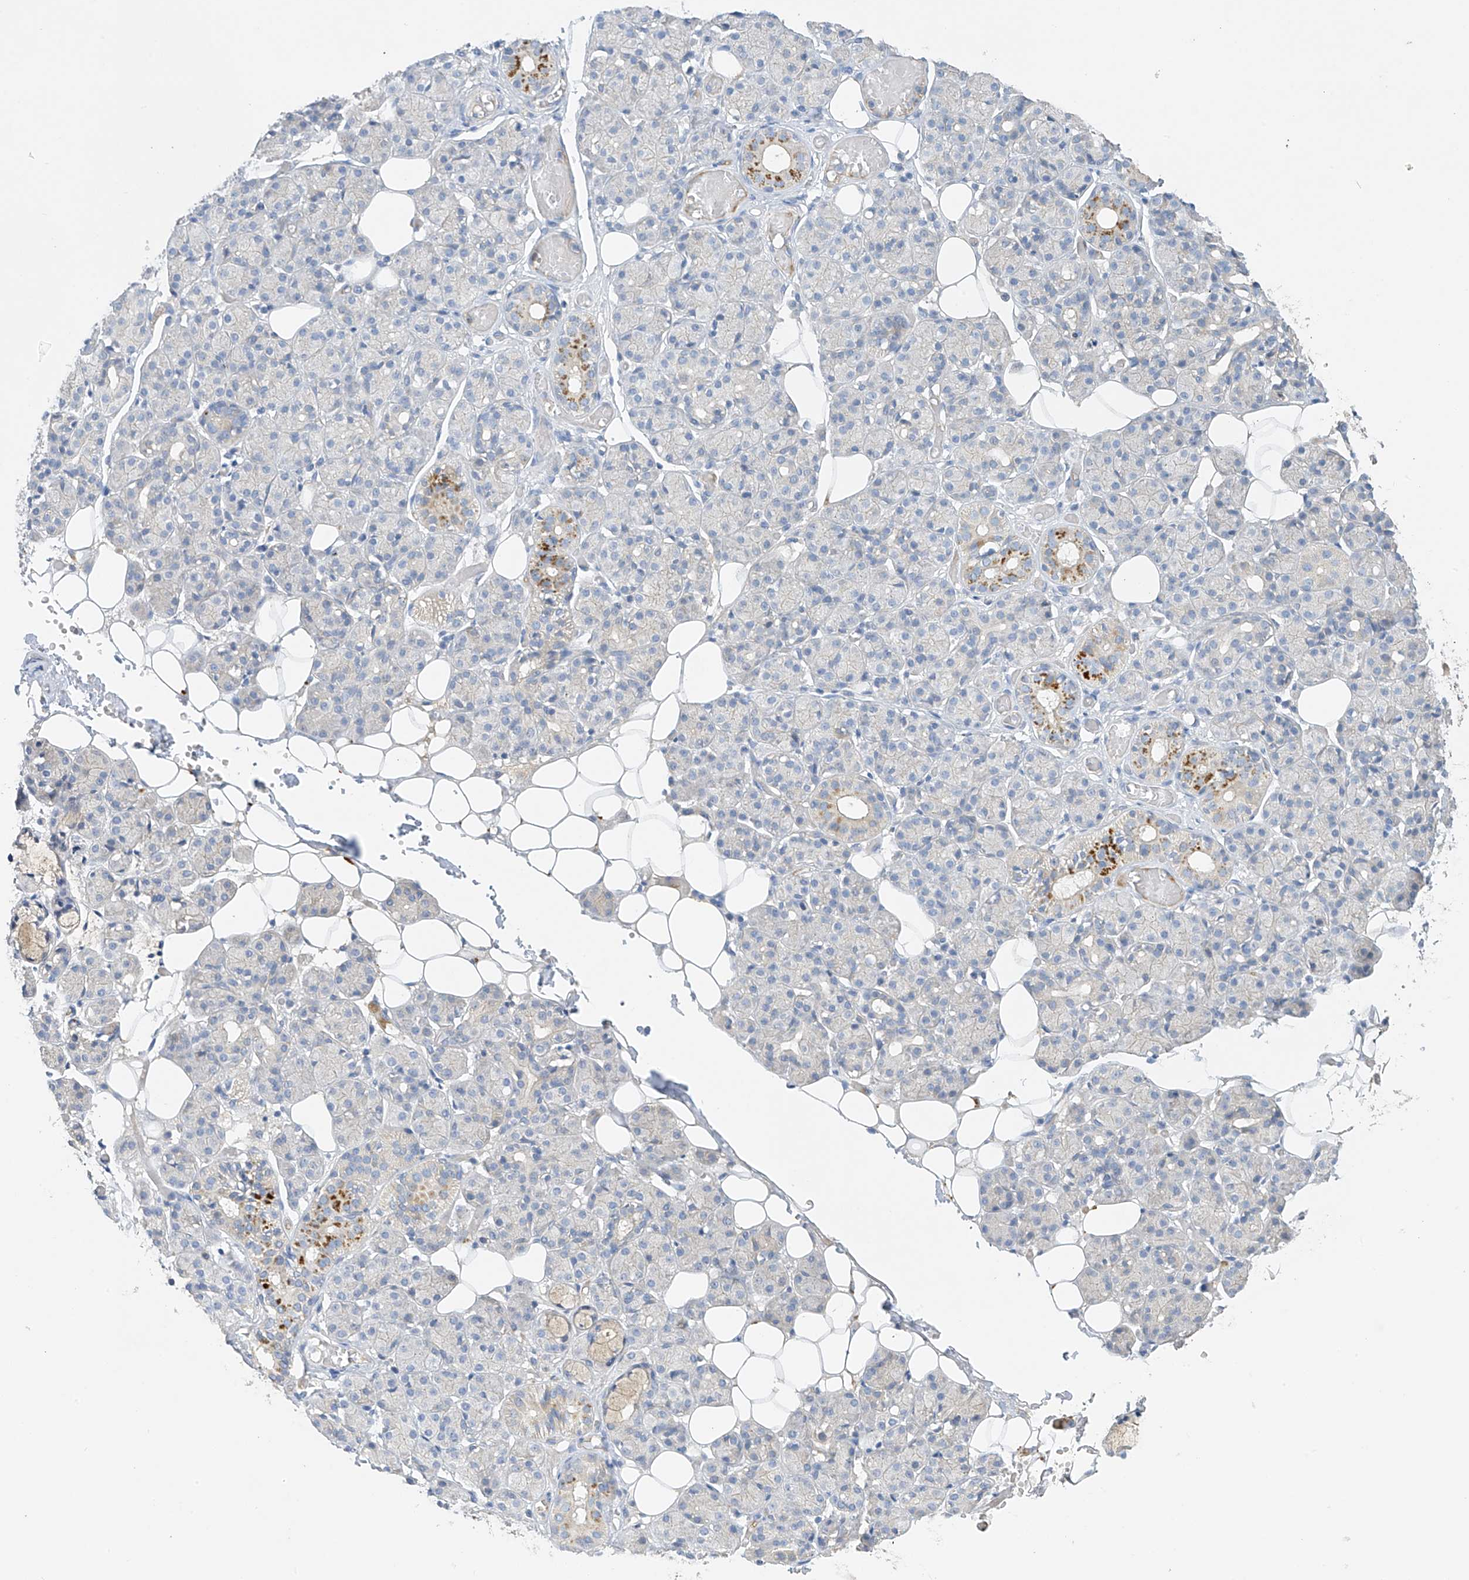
{"staining": {"intensity": "moderate", "quantity": "<25%", "location": "cytoplasmic/membranous"}, "tissue": "salivary gland", "cell_type": "Glandular cells", "image_type": "normal", "snomed": [{"axis": "morphology", "description": "Normal tissue, NOS"}, {"axis": "topography", "description": "Salivary gland"}], "caption": "High-magnification brightfield microscopy of benign salivary gland stained with DAB (brown) and counterstained with hematoxylin (blue). glandular cells exhibit moderate cytoplasmic/membranous expression is identified in approximately<25% of cells. The staining was performed using DAB (3,3'-diaminobenzidine) to visualize the protein expression in brown, while the nuclei were stained in blue with hematoxylin (Magnification: 20x).", "gene": "PRSS12", "patient": {"sex": "male", "age": 63}}